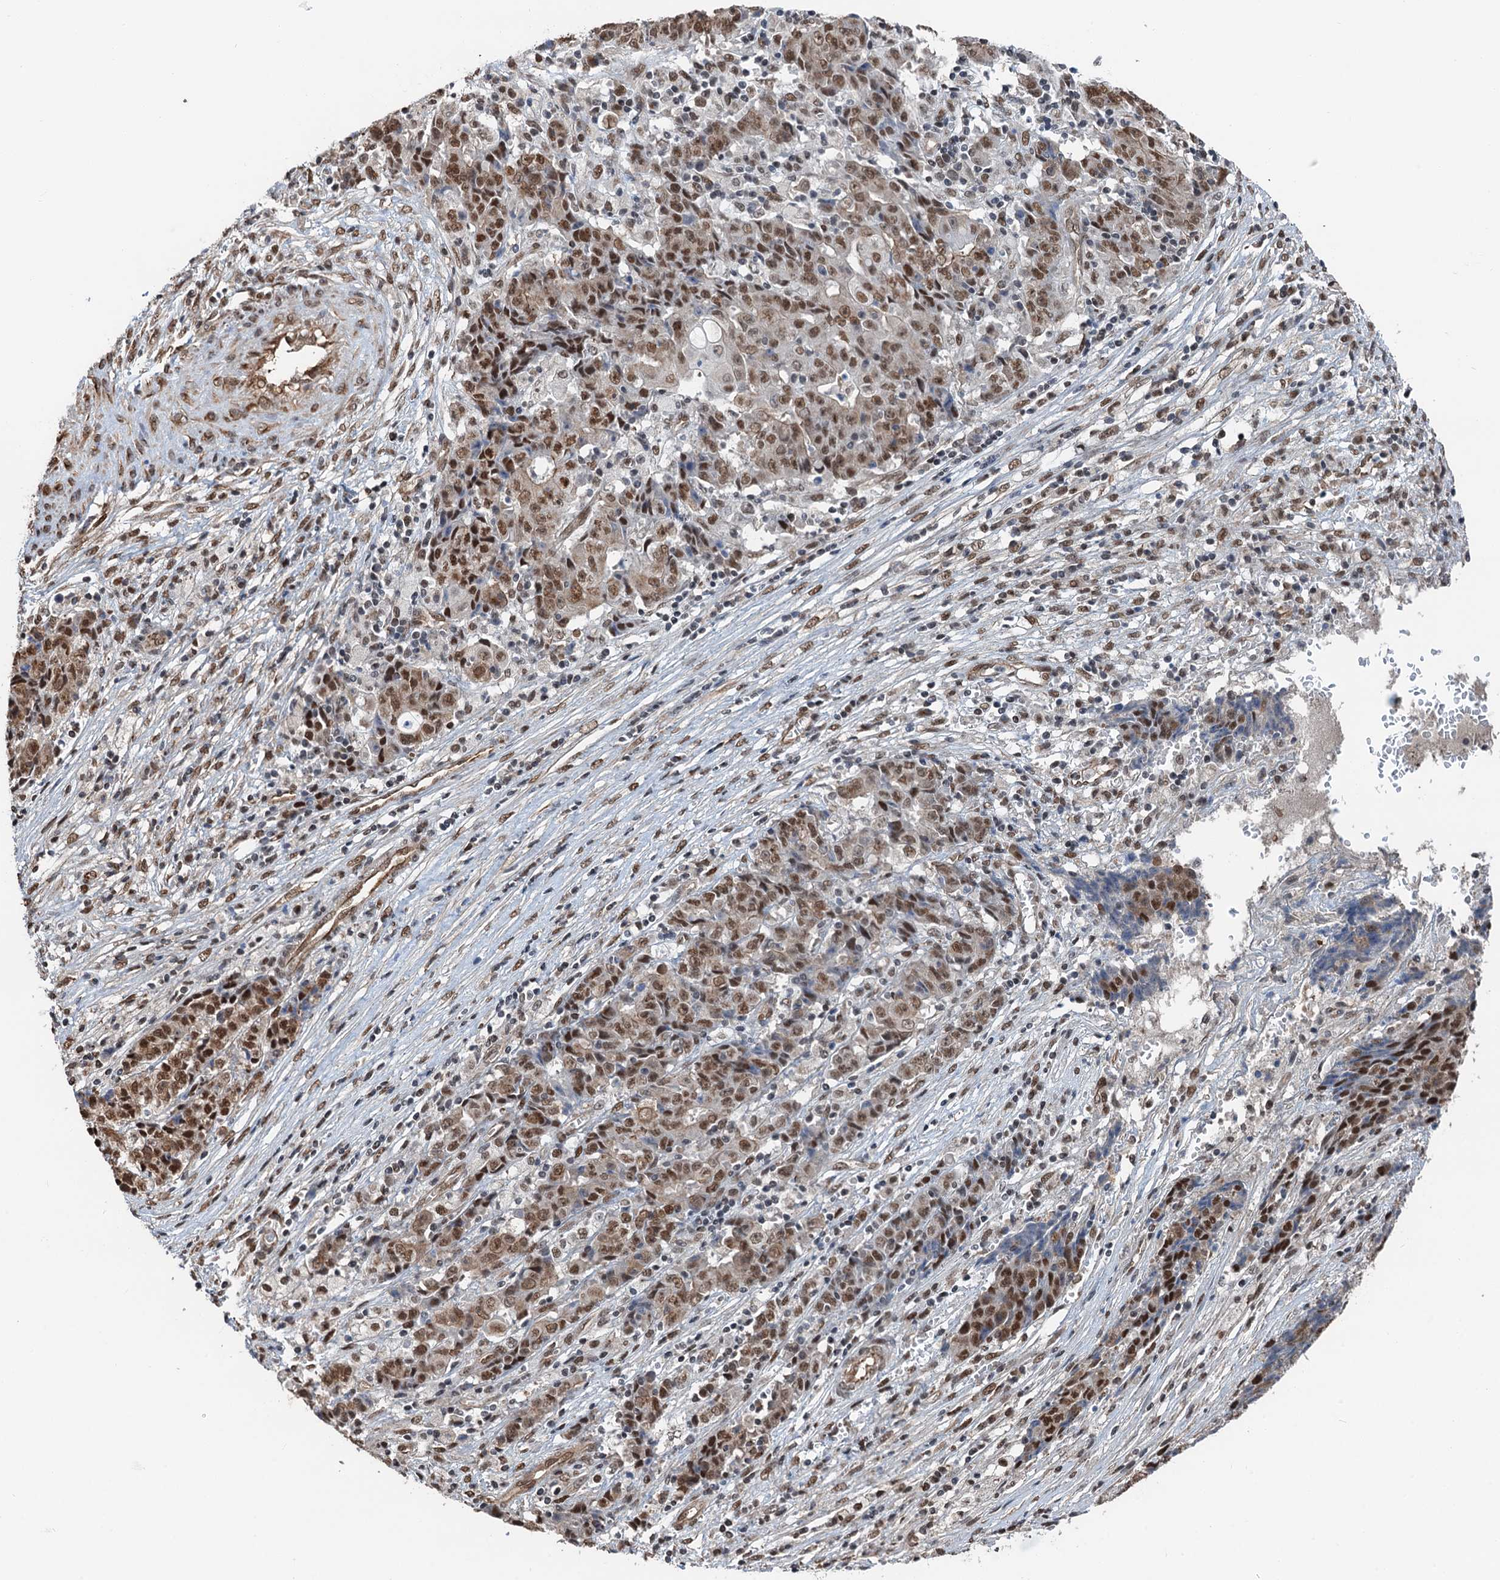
{"staining": {"intensity": "strong", "quantity": ">75%", "location": "nuclear"}, "tissue": "ovarian cancer", "cell_type": "Tumor cells", "image_type": "cancer", "snomed": [{"axis": "morphology", "description": "Carcinoma, endometroid"}, {"axis": "topography", "description": "Ovary"}], "caption": "Immunohistochemical staining of human ovarian cancer exhibits high levels of strong nuclear protein expression in approximately >75% of tumor cells.", "gene": "CFDP1", "patient": {"sex": "female", "age": 42}}